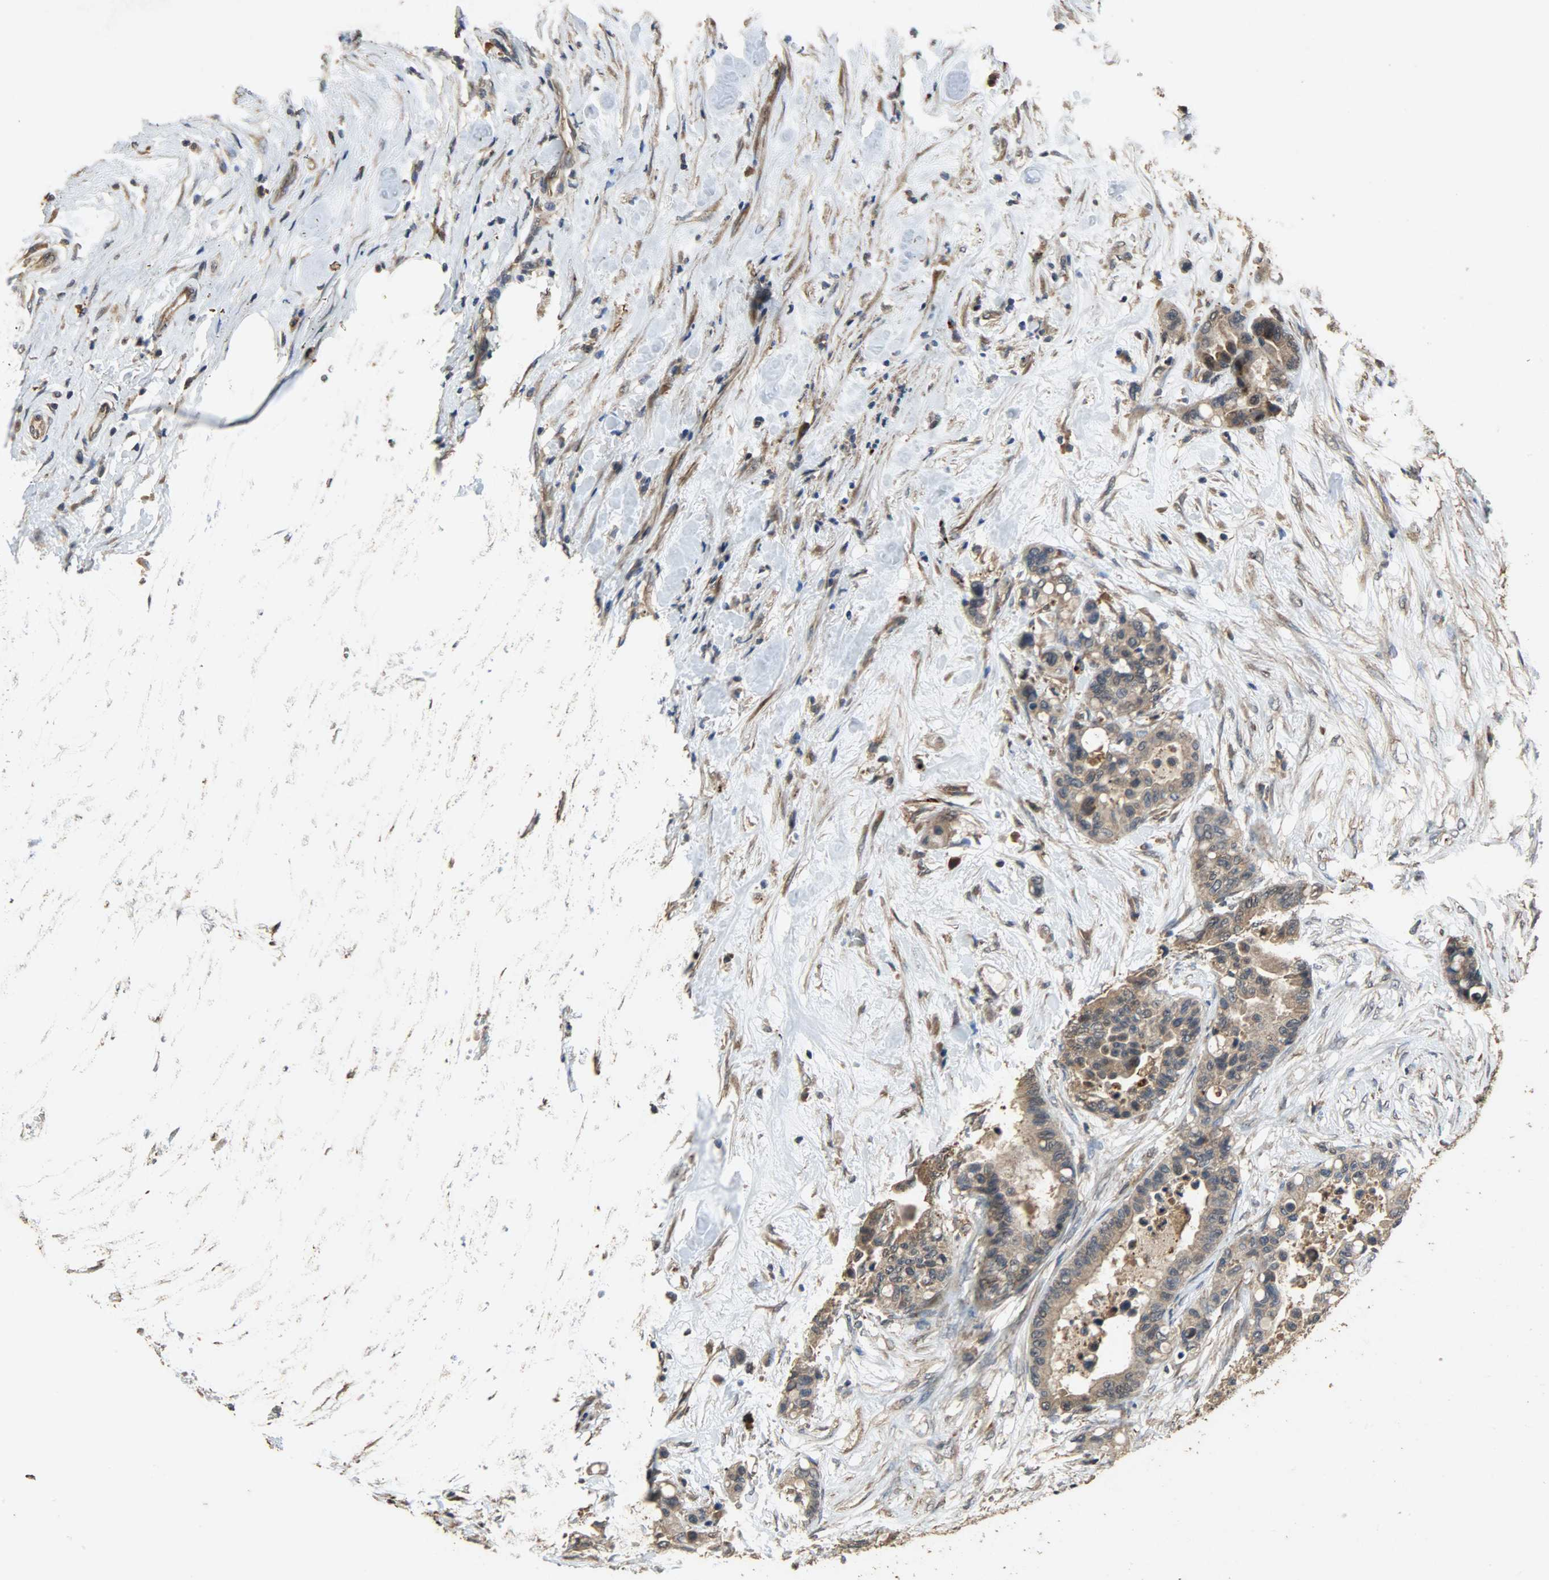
{"staining": {"intensity": "moderate", "quantity": ">75%", "location": "cytoplasmic/membranous"}, "tissue": "colorectal cancer", "cell_type": "Tumor cells", "image_type": "cancer", "snomed": [{"axis": "morphology", "description": "Adenocarcinoma, NOS"}, {"axis": "topography", "description": "Colon"}], "caption": "Colorectal adenocarcinoma stained with DAB (3,3'-diaminobenzidine) immunohistochemistry reveals medium levels of moderate cytoplasmic/membranous expression in approximately >75% of tumor cells.", "gene": "CDKN2C", "patient": {"sex": "male", "age": 82}}